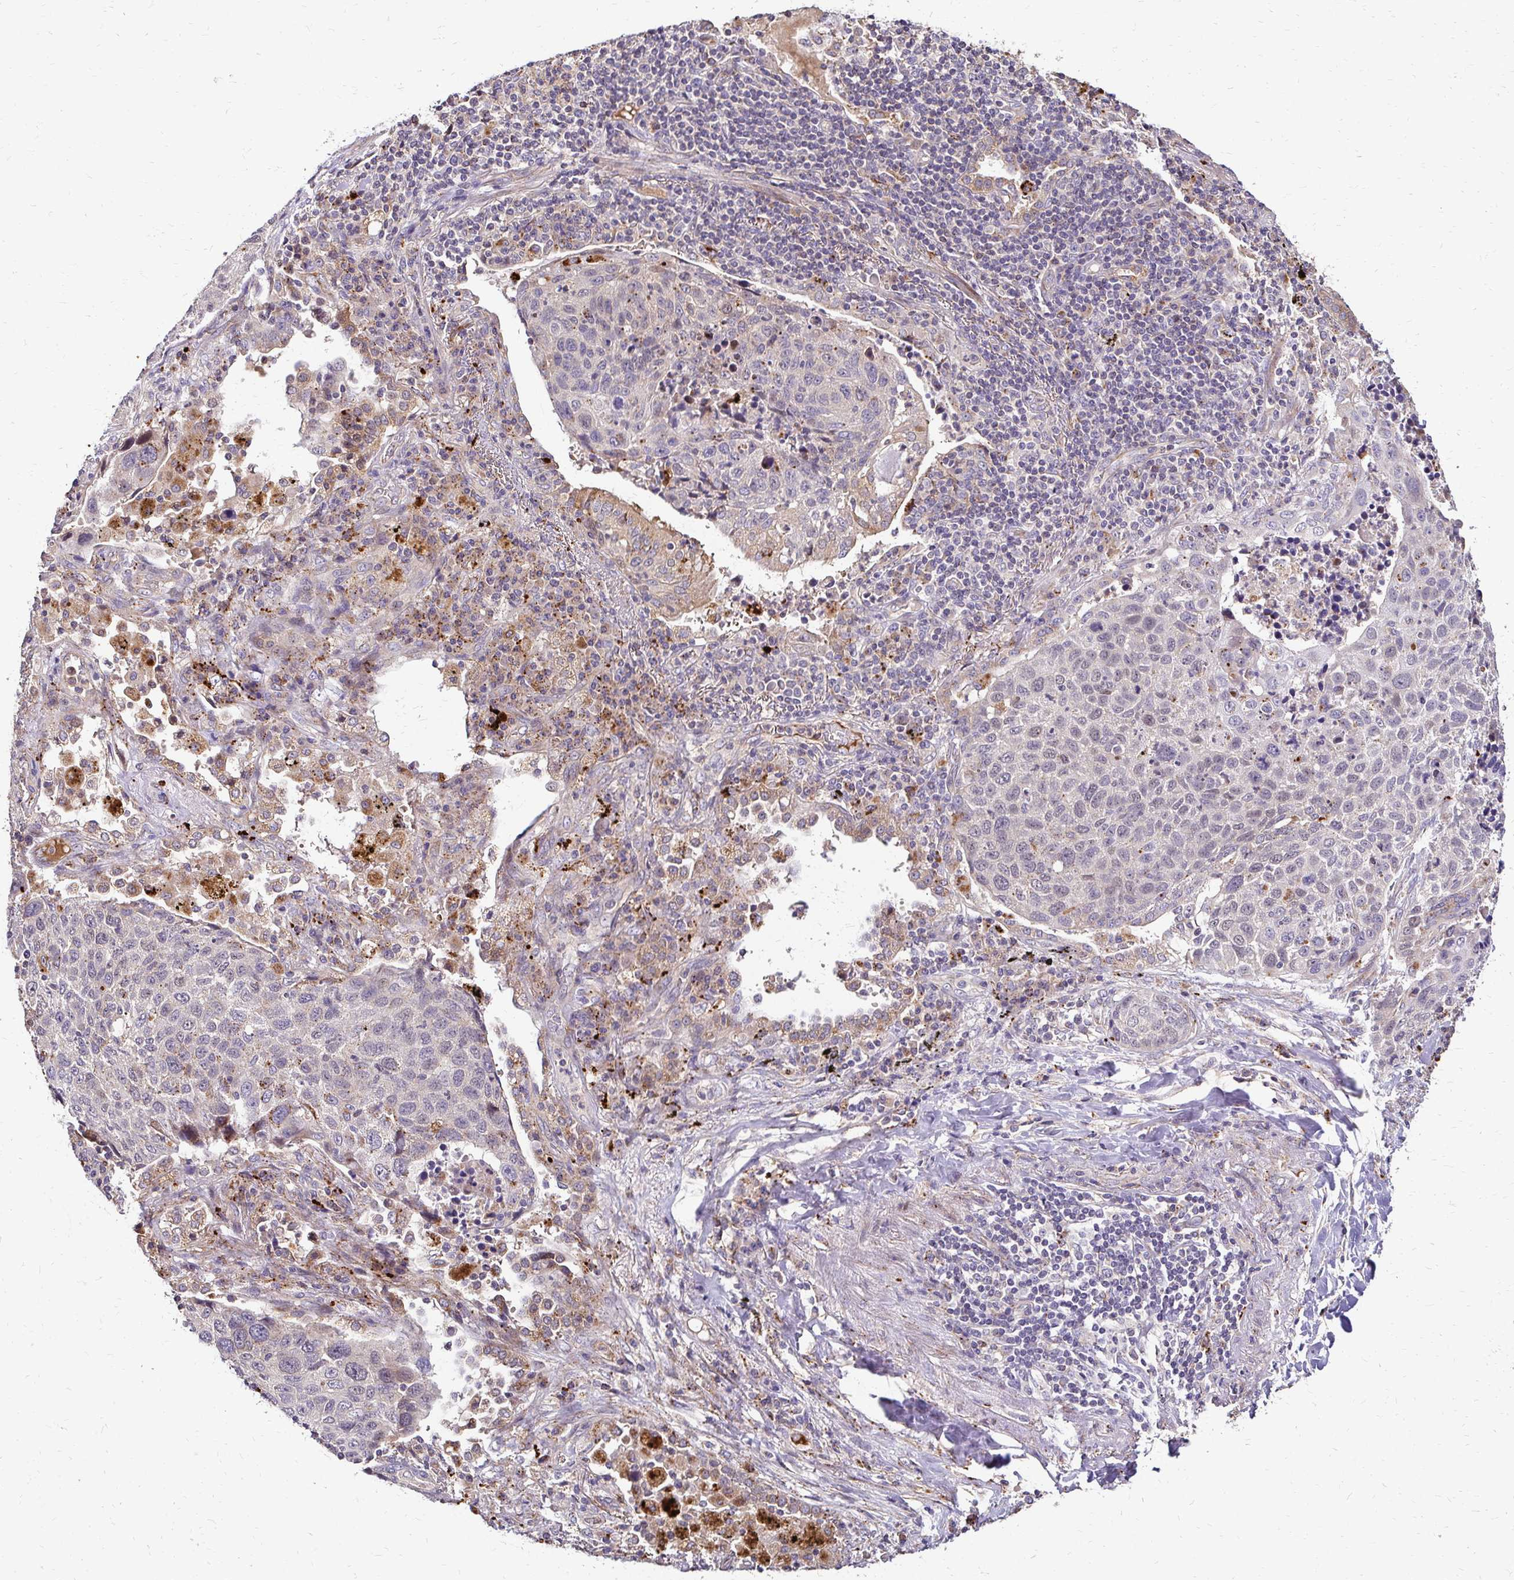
{"staining": {"intensity": "negative", "quantity": "none", "location": "none"}, "tissue": "lung cancer", "cell_type": "Tumor cells", "image_type": "cancer", "snomed": [{"axis": "morphology", "description": "Squamous cell carcinoma, NOS"}, {"axis": "topography", "description": "Lymph node"}, {"axis": "topography", "description": "Lung"}], "caption": "Photomicrograph shows no protein staining in tumor cells of lung cancer tissue.", "gene": "IDUA", "patient": {"sex": "male", "age": 61}}